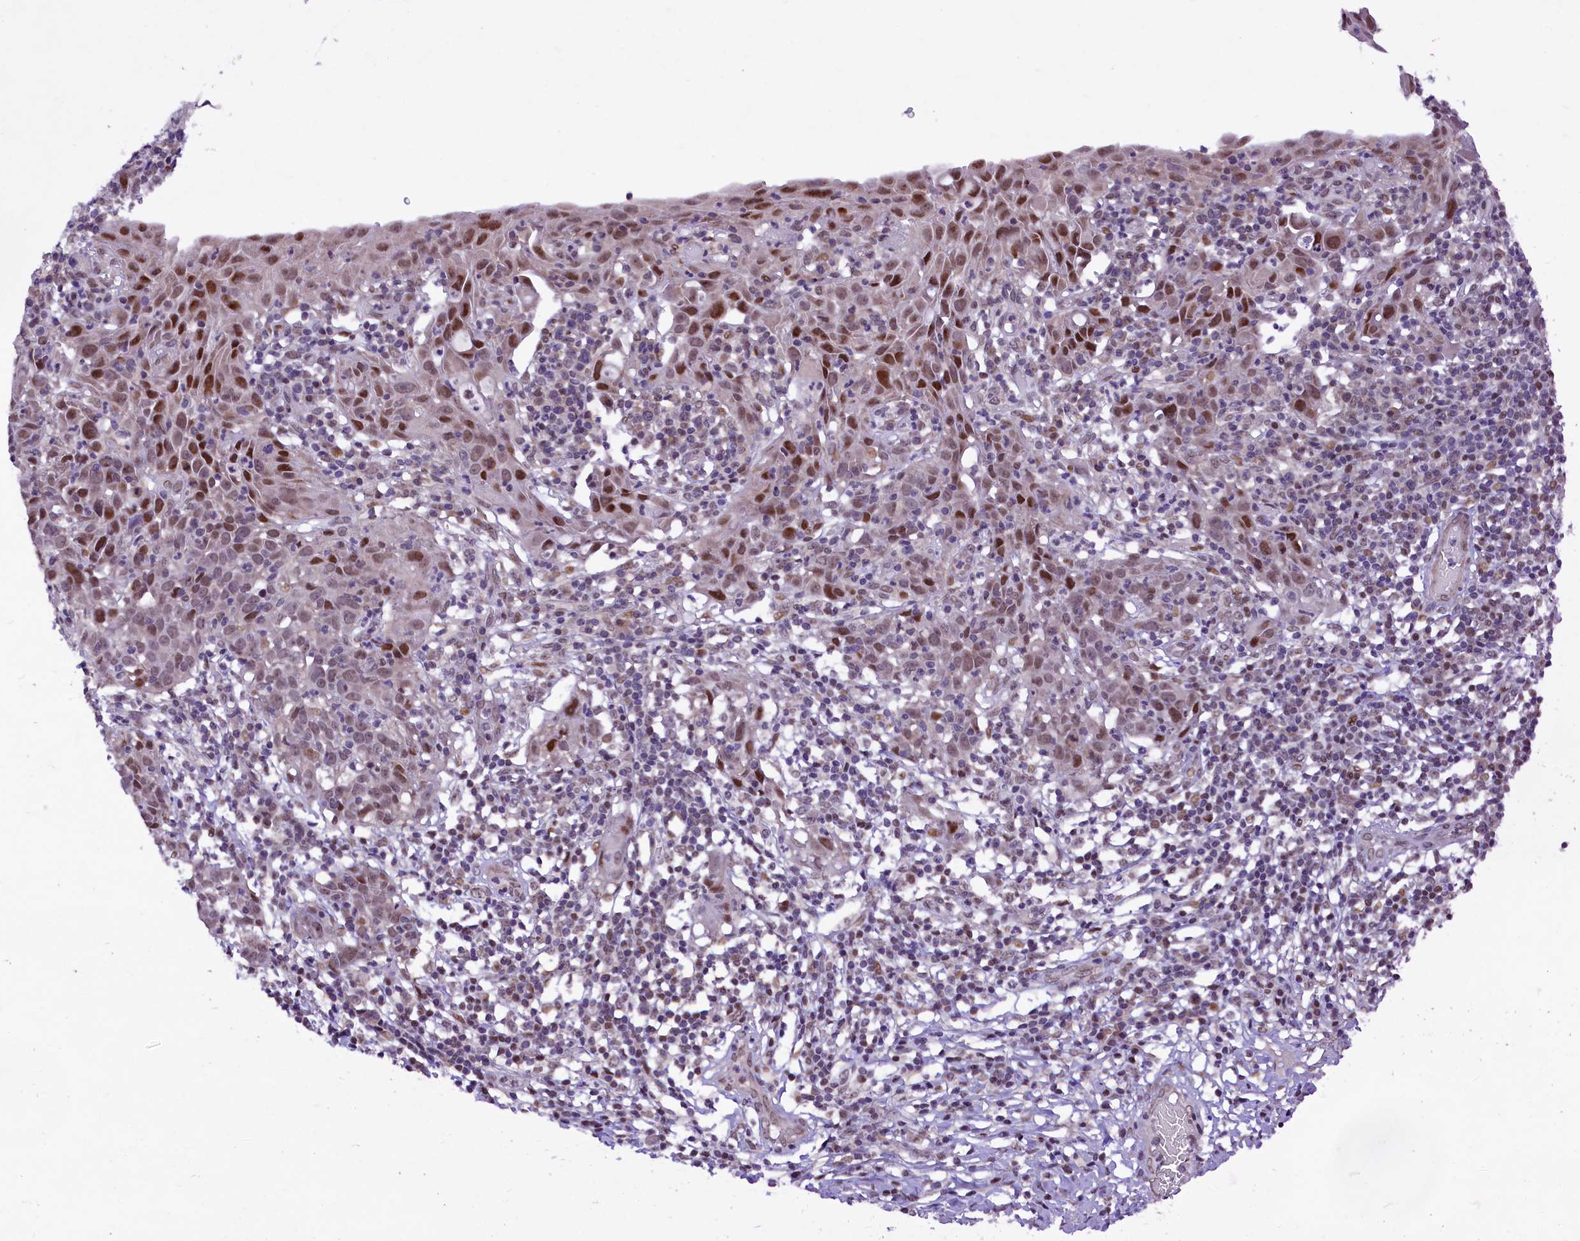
{"staining": {"intensity": "moderate", "quantity": "25%-75%", "location": "nuclear"}, "tissue": "cervical cancer", "cell_type": "Tumor cells", "image_type": "cancer", "snomed": [{"axis": "morphology", "description": "Squamous cell carcinoma, NOS"}, {"axis": "topography", "description": "Cervix"}], "caption": "Protein analysis of cervical cancer tissue displays moderate nuclear staining in about 25%-75% of tumor cells.", "gene": "ANKS3", "patient": {"sex": "female", "age": 50}}